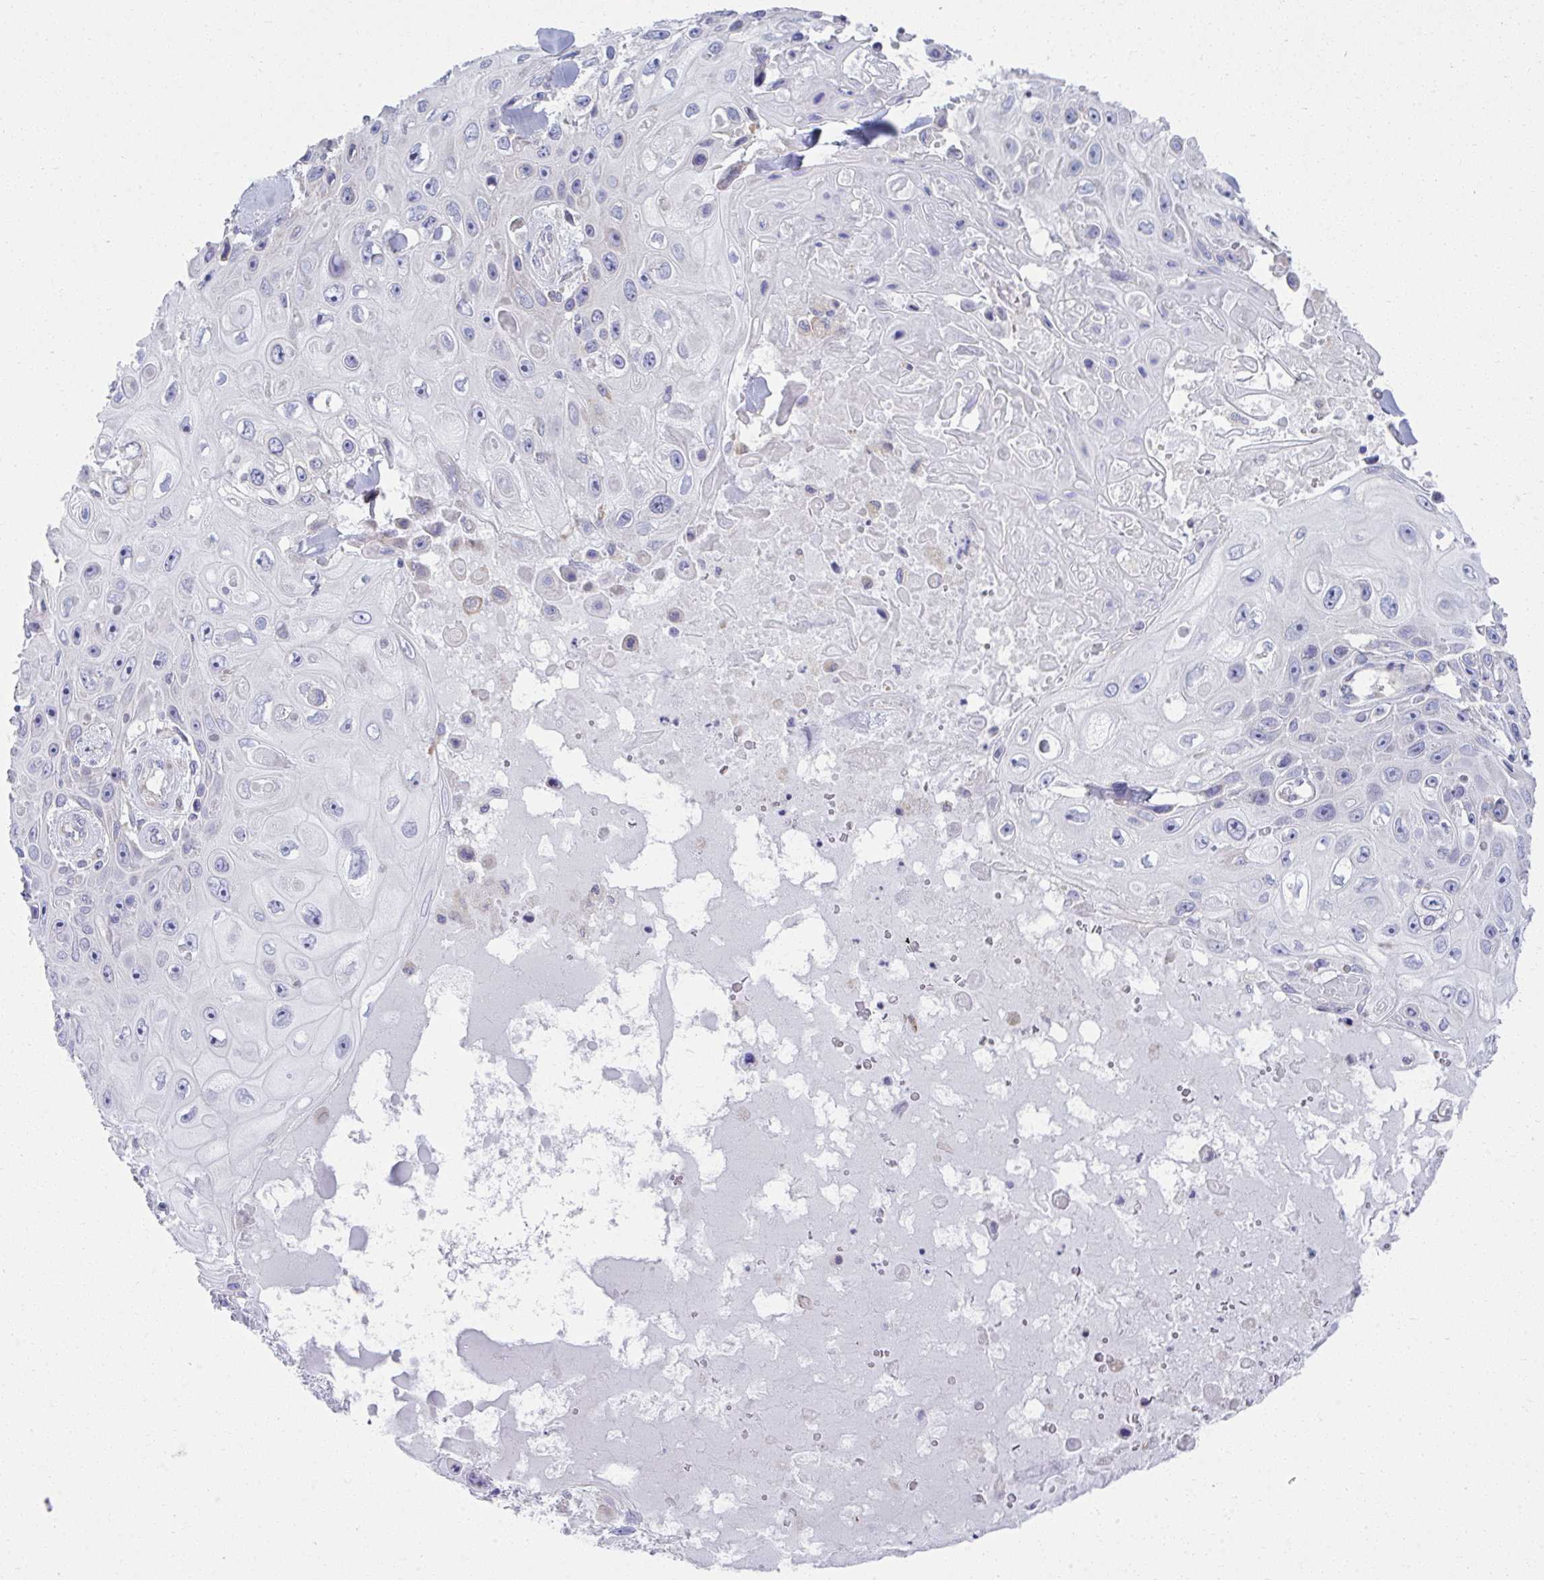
{"staining": {"intensity": "negative", "quantity": "none", "location": "none"}, "tissue": "skin cancer", "cell_type": "Tumor cells", "image_type": "cancer", "snomed": [{"axis": "morphology", "description": "Squamous cell carcinoma, NOS"}, {"axis": "topography", "description": "Skin"}], "caption": "IHC photomicrograph of neoplastic tissue: human skin cancer (squamous cell carcinoma) stained with DAB (3,3'-diaminobenzidine) shows no significant protein expression in tumor cells. (DAB (3,3'-diaminobenzidine) immunohistochemistry (IHC), high magnification).", "gene": "FASLG", "patient": {"sex": "male", "age": 82}}